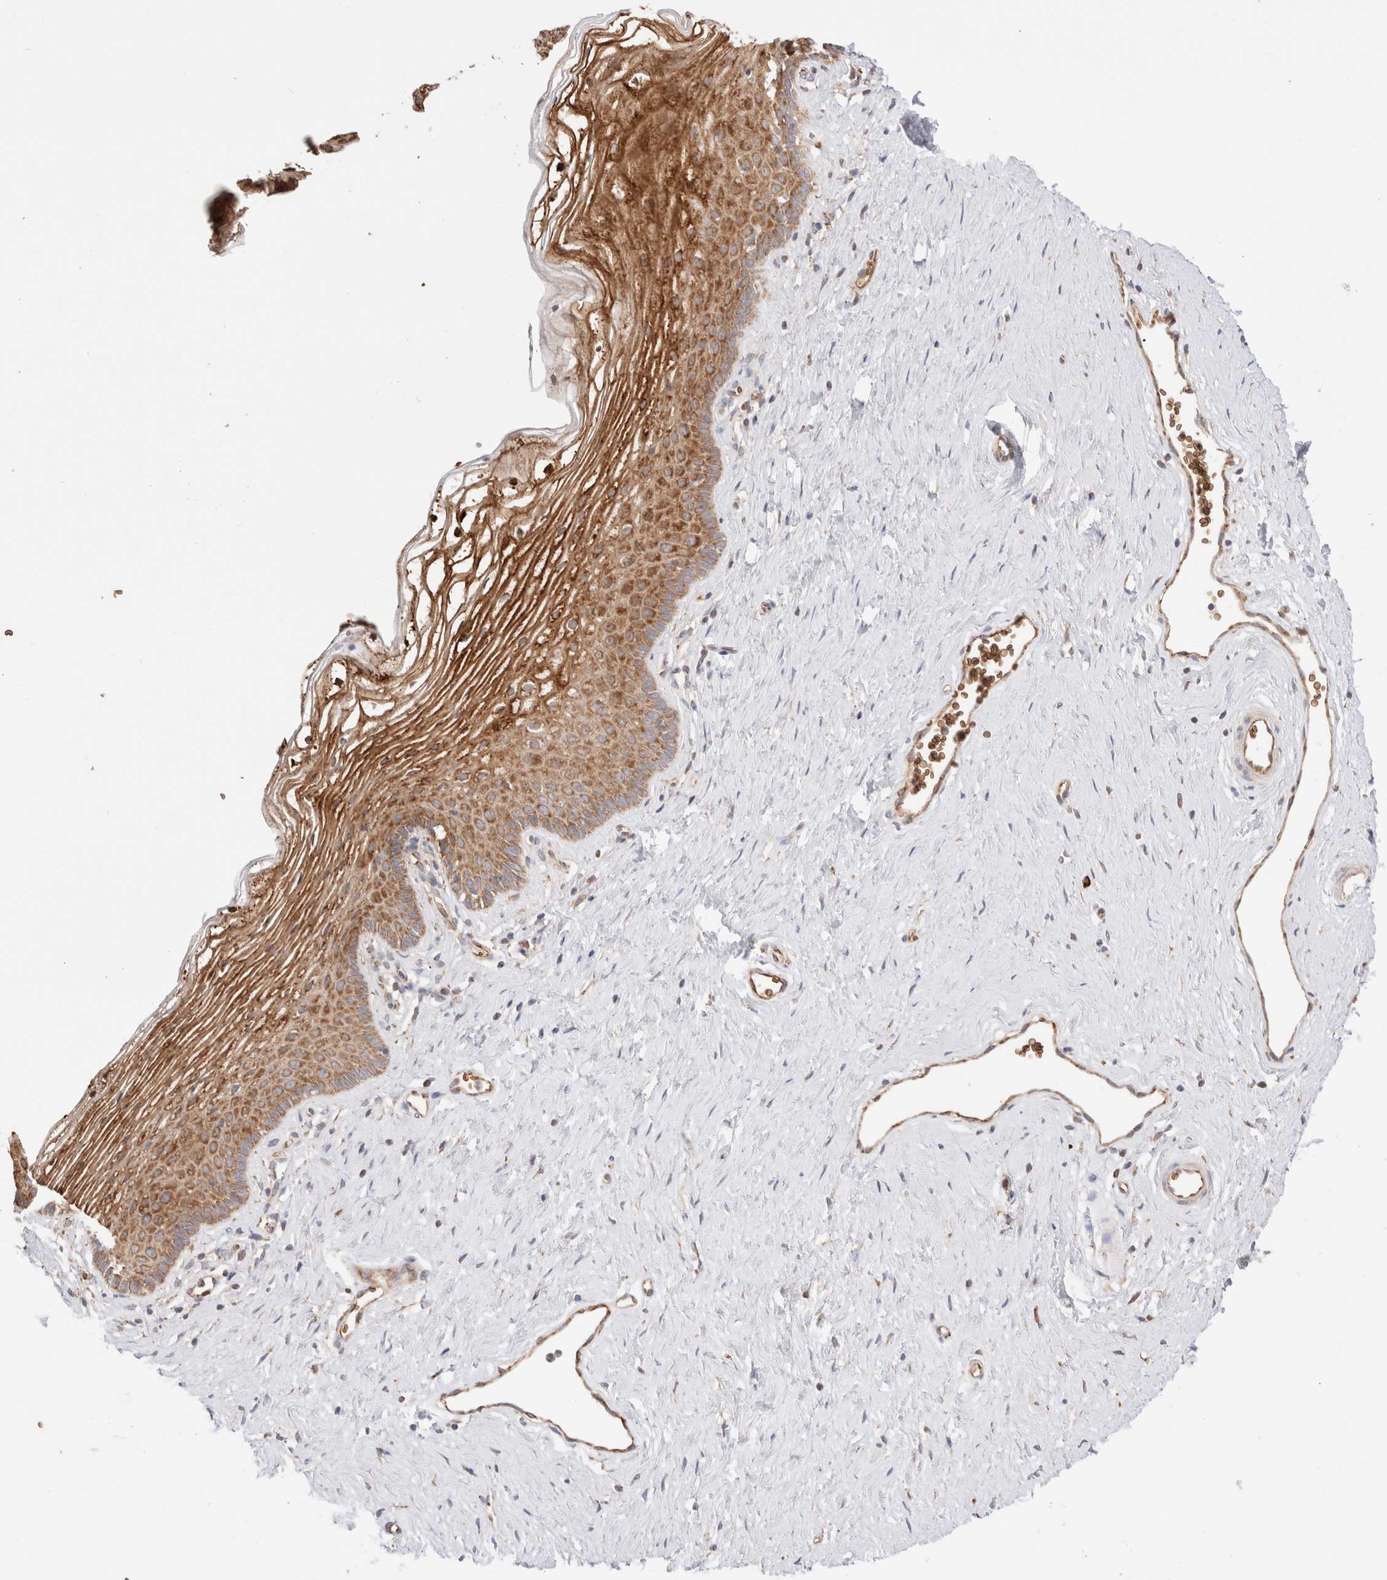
{"staining": {"intensity": "moderate", "quantity": ">75%", "location": "cytoplasmic/membranous"}, "tissue": "vagina", "cell_type": "Squamous epithelial cells", "image_type": "normal", "snomed": [{"axis": "morphology", "description": "Normal tissue, NOS"}, {"axis": "topography", "description": "Vagina"}], "caption": "Moderate cytoplasmic/membranous protein staining is appreciated in about >75% of squamous epithelial cells in vagina. Using DAB (3,3'-diaminobenzidine) (brown) and hematoxylin (blue) stains, captured at high magnification using brightfield microscopy.", "gene": "UTS2B", "patient": {"sex": "female", "age": 32}}